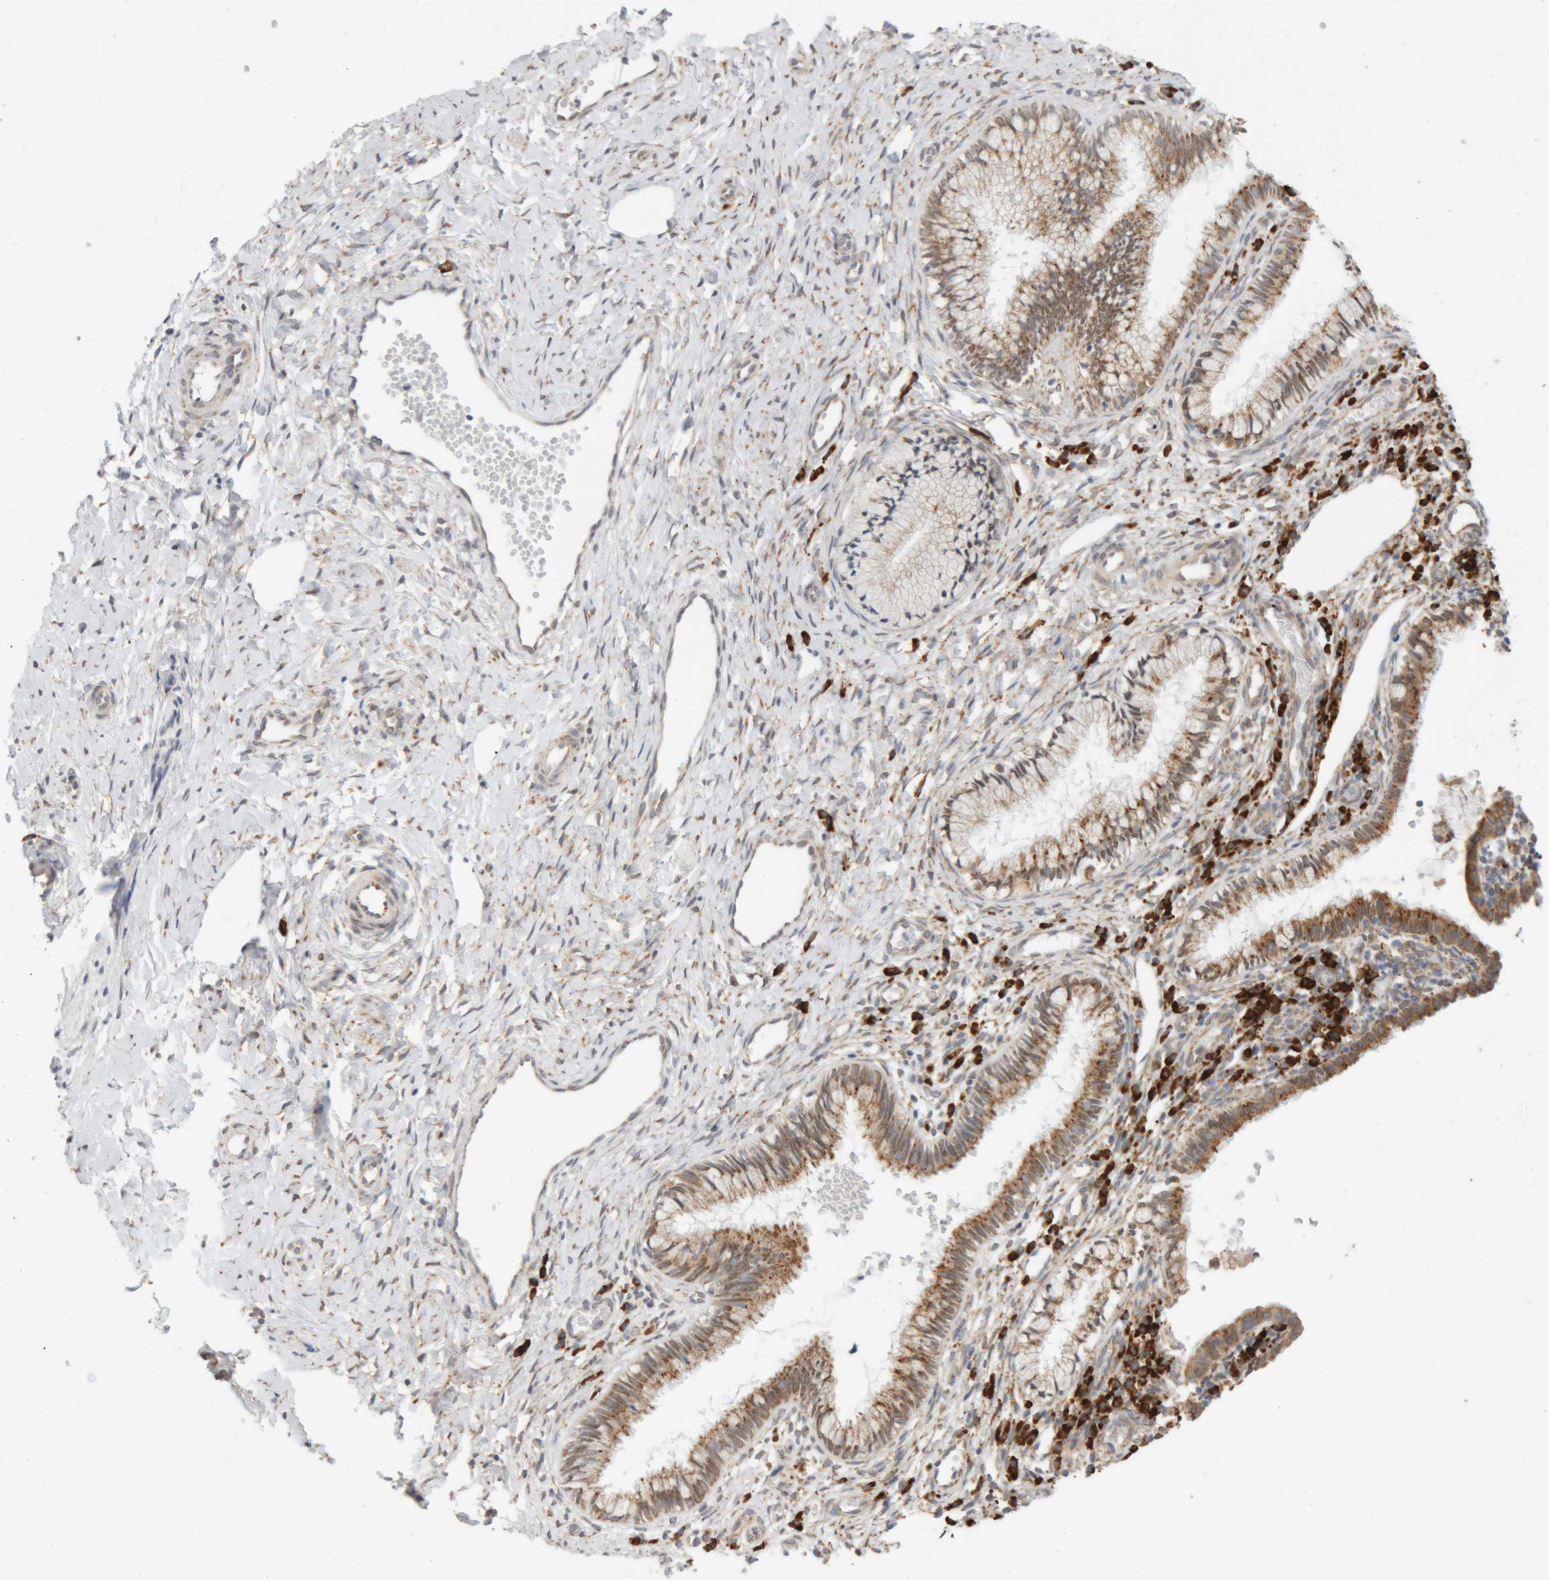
{"staining": {"intensity": "moderate", "quantity": "25%-75%", "location": "cytoplasmic/membranous"}, "tissue": "cervix", "cell_type": "Glandular cells", "image_type": "normal", "snomed": [{"axis": "morphology", "description": "Normal tissue, NOS"}, {"axis": "topography", "description": "Cervix"}], "caption": "A medium amount of moderate cytoplasmic/membranous positivity is identified in approximately 25%-75% of glandular cells in benign cervix. (brown staining indicates protein expression, while blue staining denotes nuclei).", "gene": "RPN2", "patient": {"sex": "female", "age": 27}}